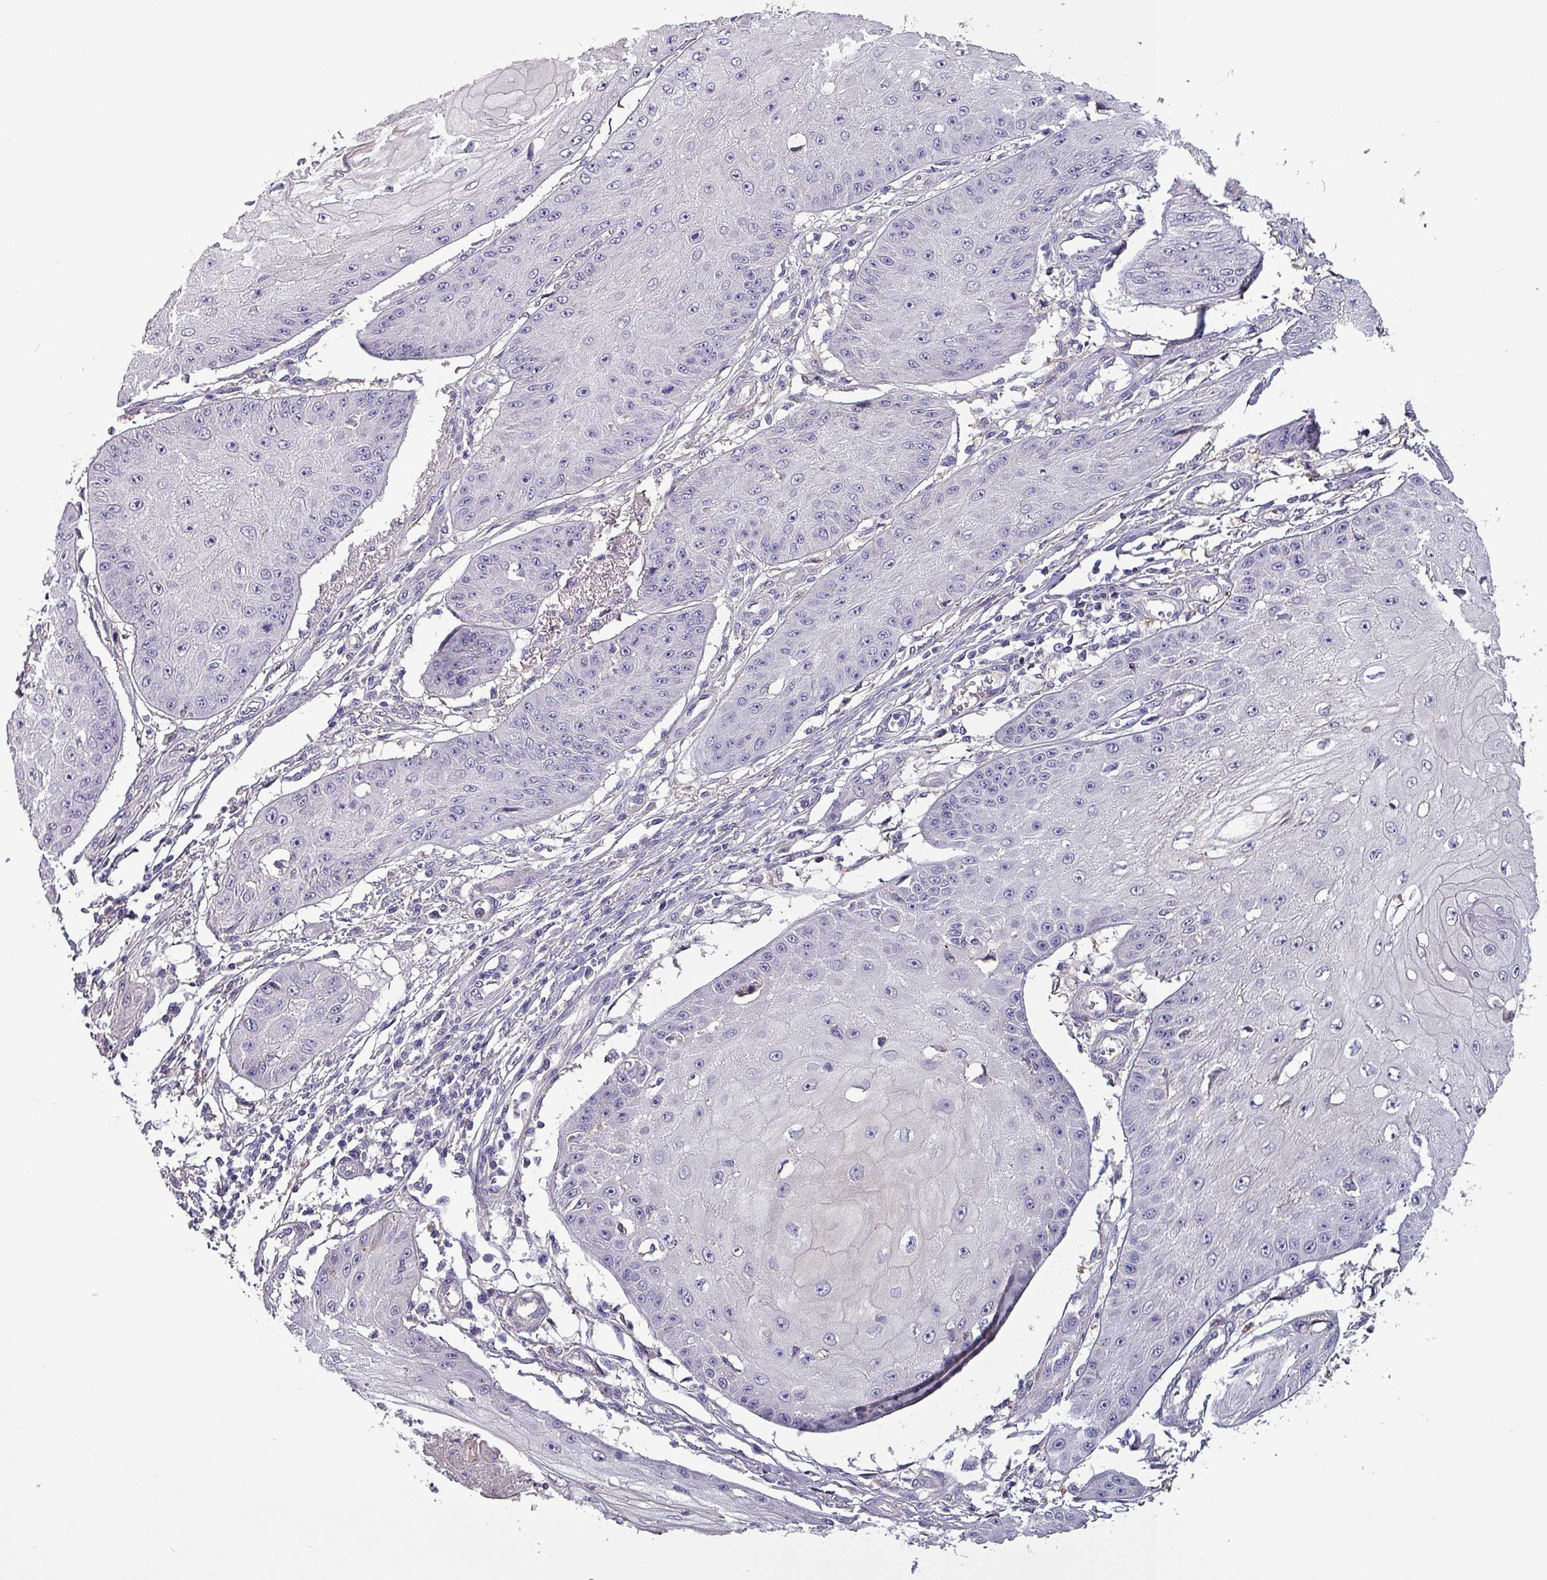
{"staining": {"intensity": "negative", "quantity": "none", "location": "none"}, "tissue": "skin cancer", "cell_type": "Tumor cells", "image_type": "cancer", "snomed": [{"axis": "morphology", "description": "Squamous cell carcinoma, NOS"}, {"axis": "topography", "description": "Skin"}], "caption": "There is no significant staining in tumor cells of skin cancer. The staining is performed using DAB (3,3'-diaminobenzidine) brown chromogen with nuclei counter-stained in using hematoxylin.", "gene": "HTRA4", "patient": {"sex": "male", "age": 70}}